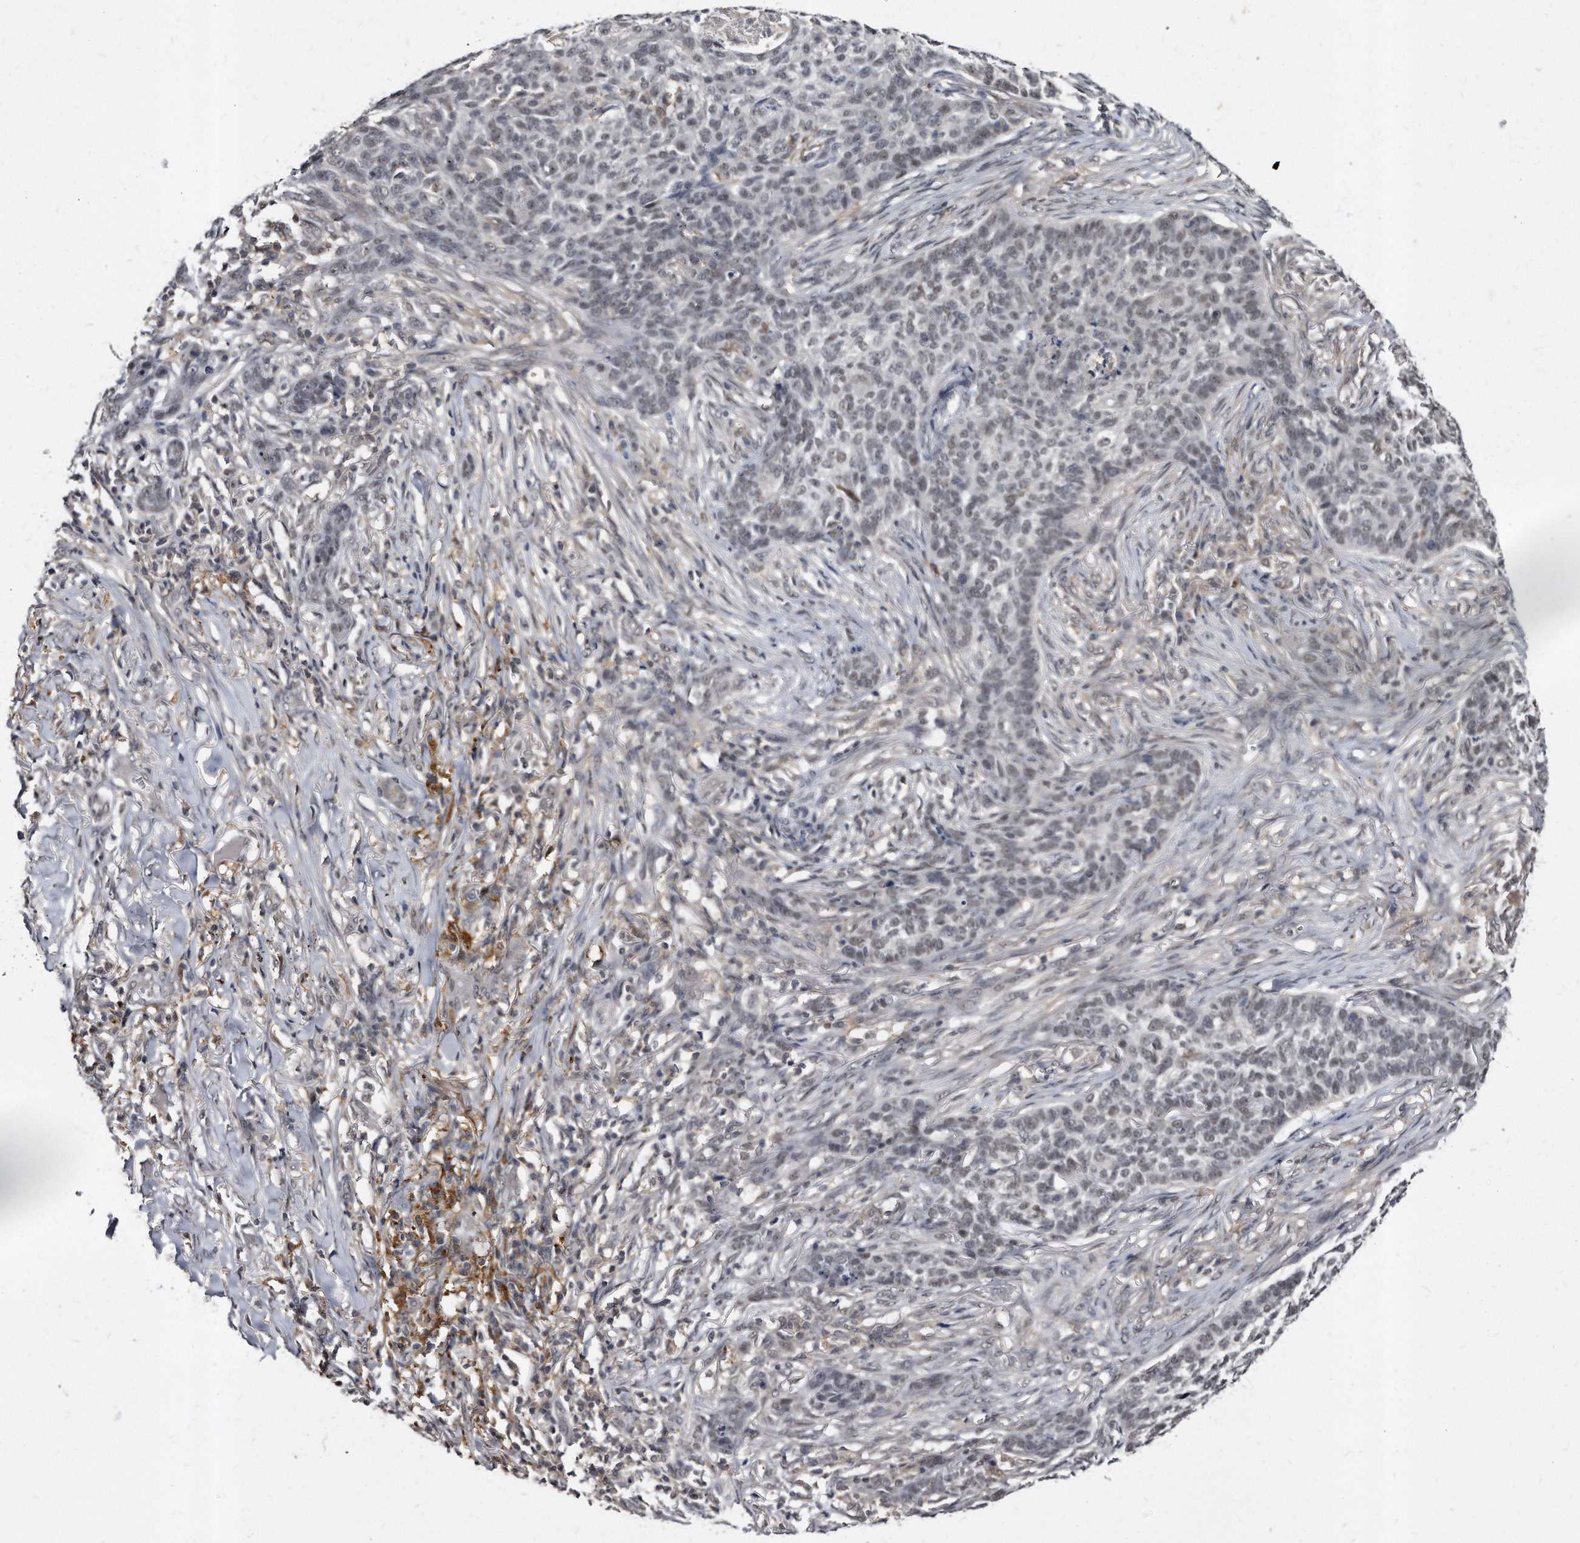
{"staining": {"intensity": "negative", "quantity": "none", "location": "none"}, "tissue": "skin cancer", "cell_type": "Tumor cells", "image_type": "cancer", "snomed": [{"axis": "morphology", "description": "Basal cell carcinoma"}, {"axis": "topography", "description": "Skin"}], "caption": "High magnification brightfield microscopy of basal cell carcinoma (skin) stained with DAB (3,3'-diaminobenzidine) (brown) and counterstained with hematoxylin (blue): tumor cells show no significant positivity.", "gene": "KLHDC3", "patient": {"sex": "male", "age": 85}}